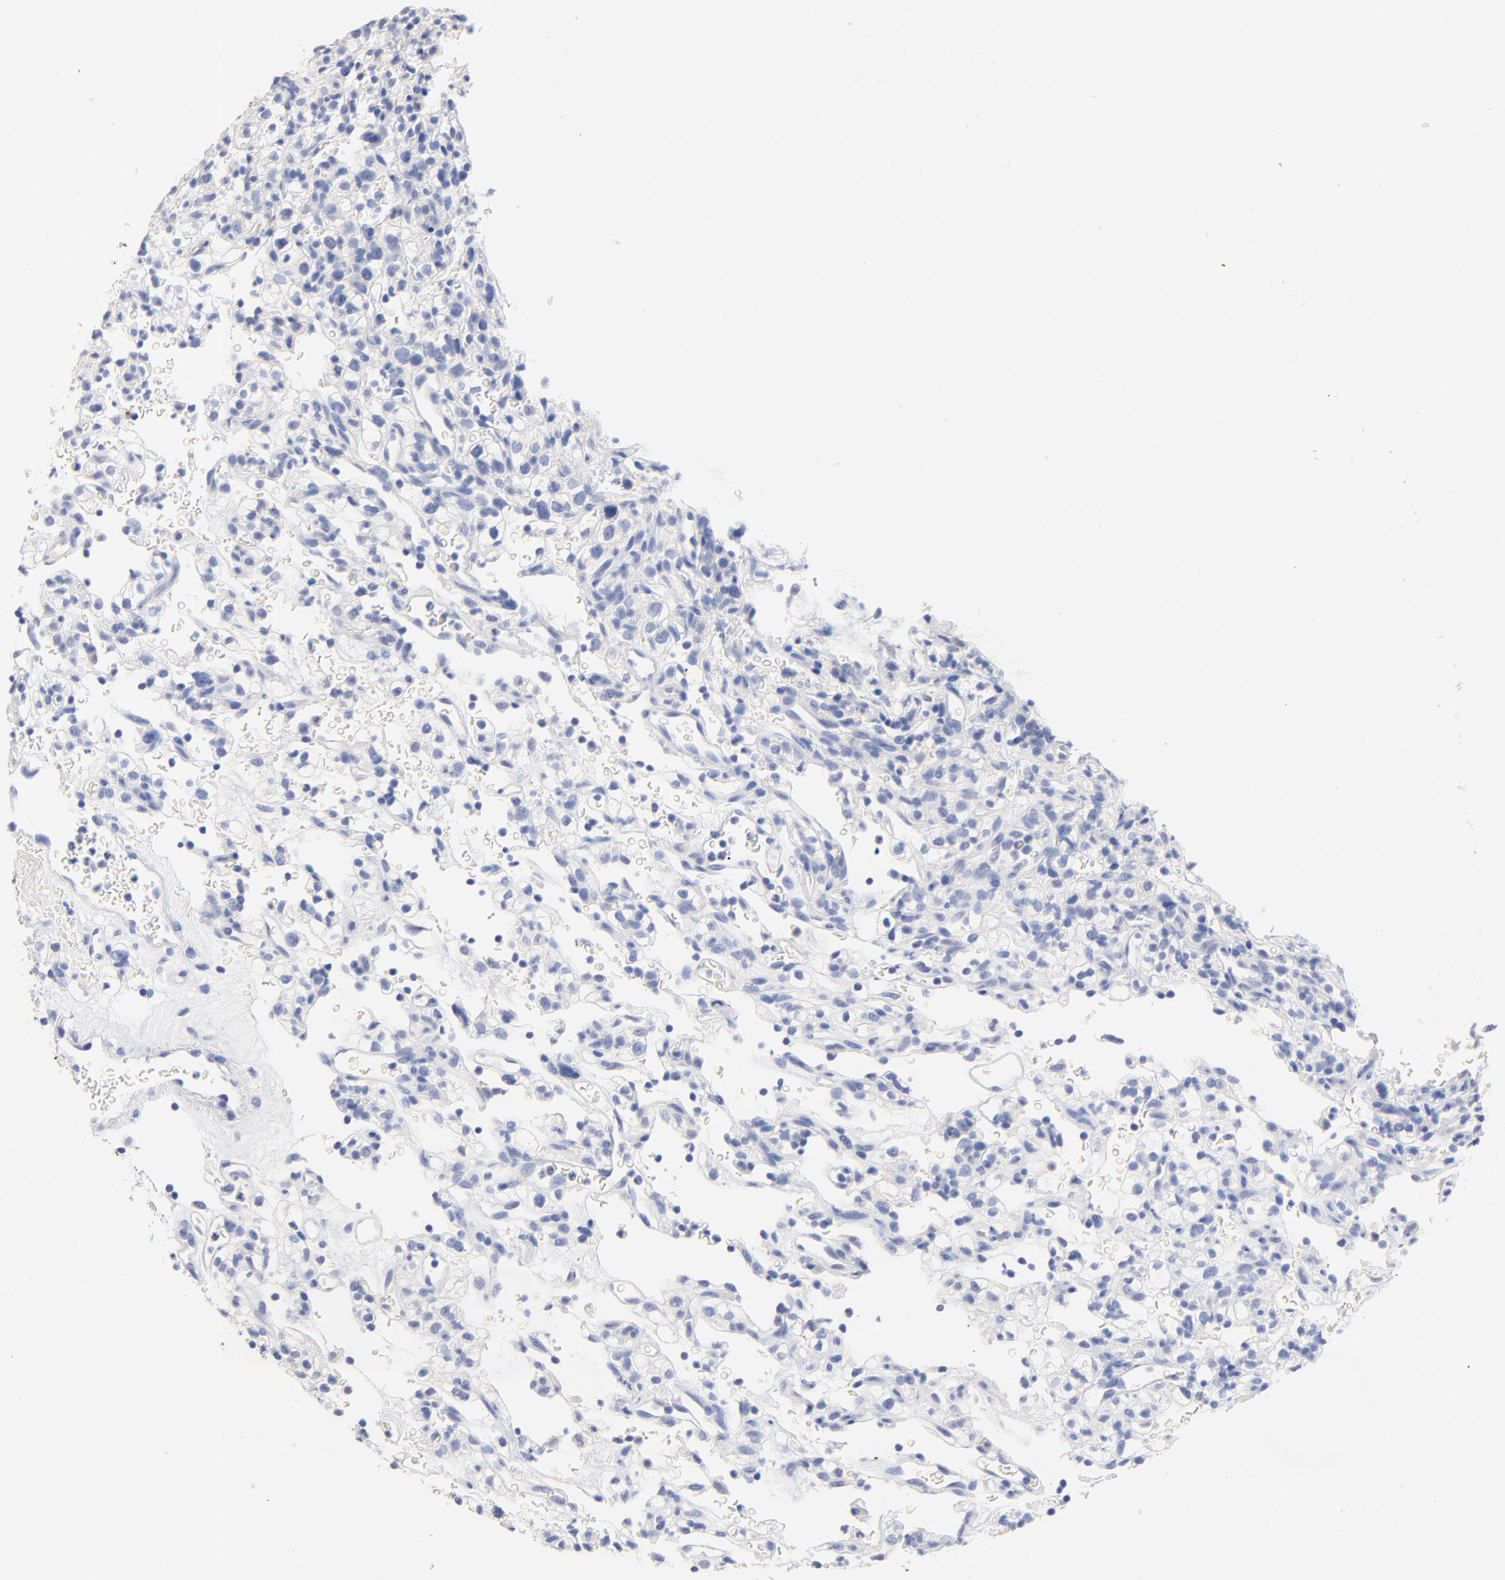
{"staining": {"intensity": "negative", "quantity": "none", "location": "none"}, "tissue": "renal cancer", "cell_type": "Tumor cells", "image_type": "cancer", "snomed": [{"axis": "morphology", "description": "Normal tissue, NOS"}, {"axis": "morphology", "description": "Adenocarcinoma, NOS"}, {"axis": "topography", "description": "Kidney"}], "caption": "Tumor cells are negative for brown protein staining in adenocarcinoma (renal). (IHC, brightfield microscopy, high magnification).", "gene": "CPS1", "patient": {"sex": "female", "age": 72}}